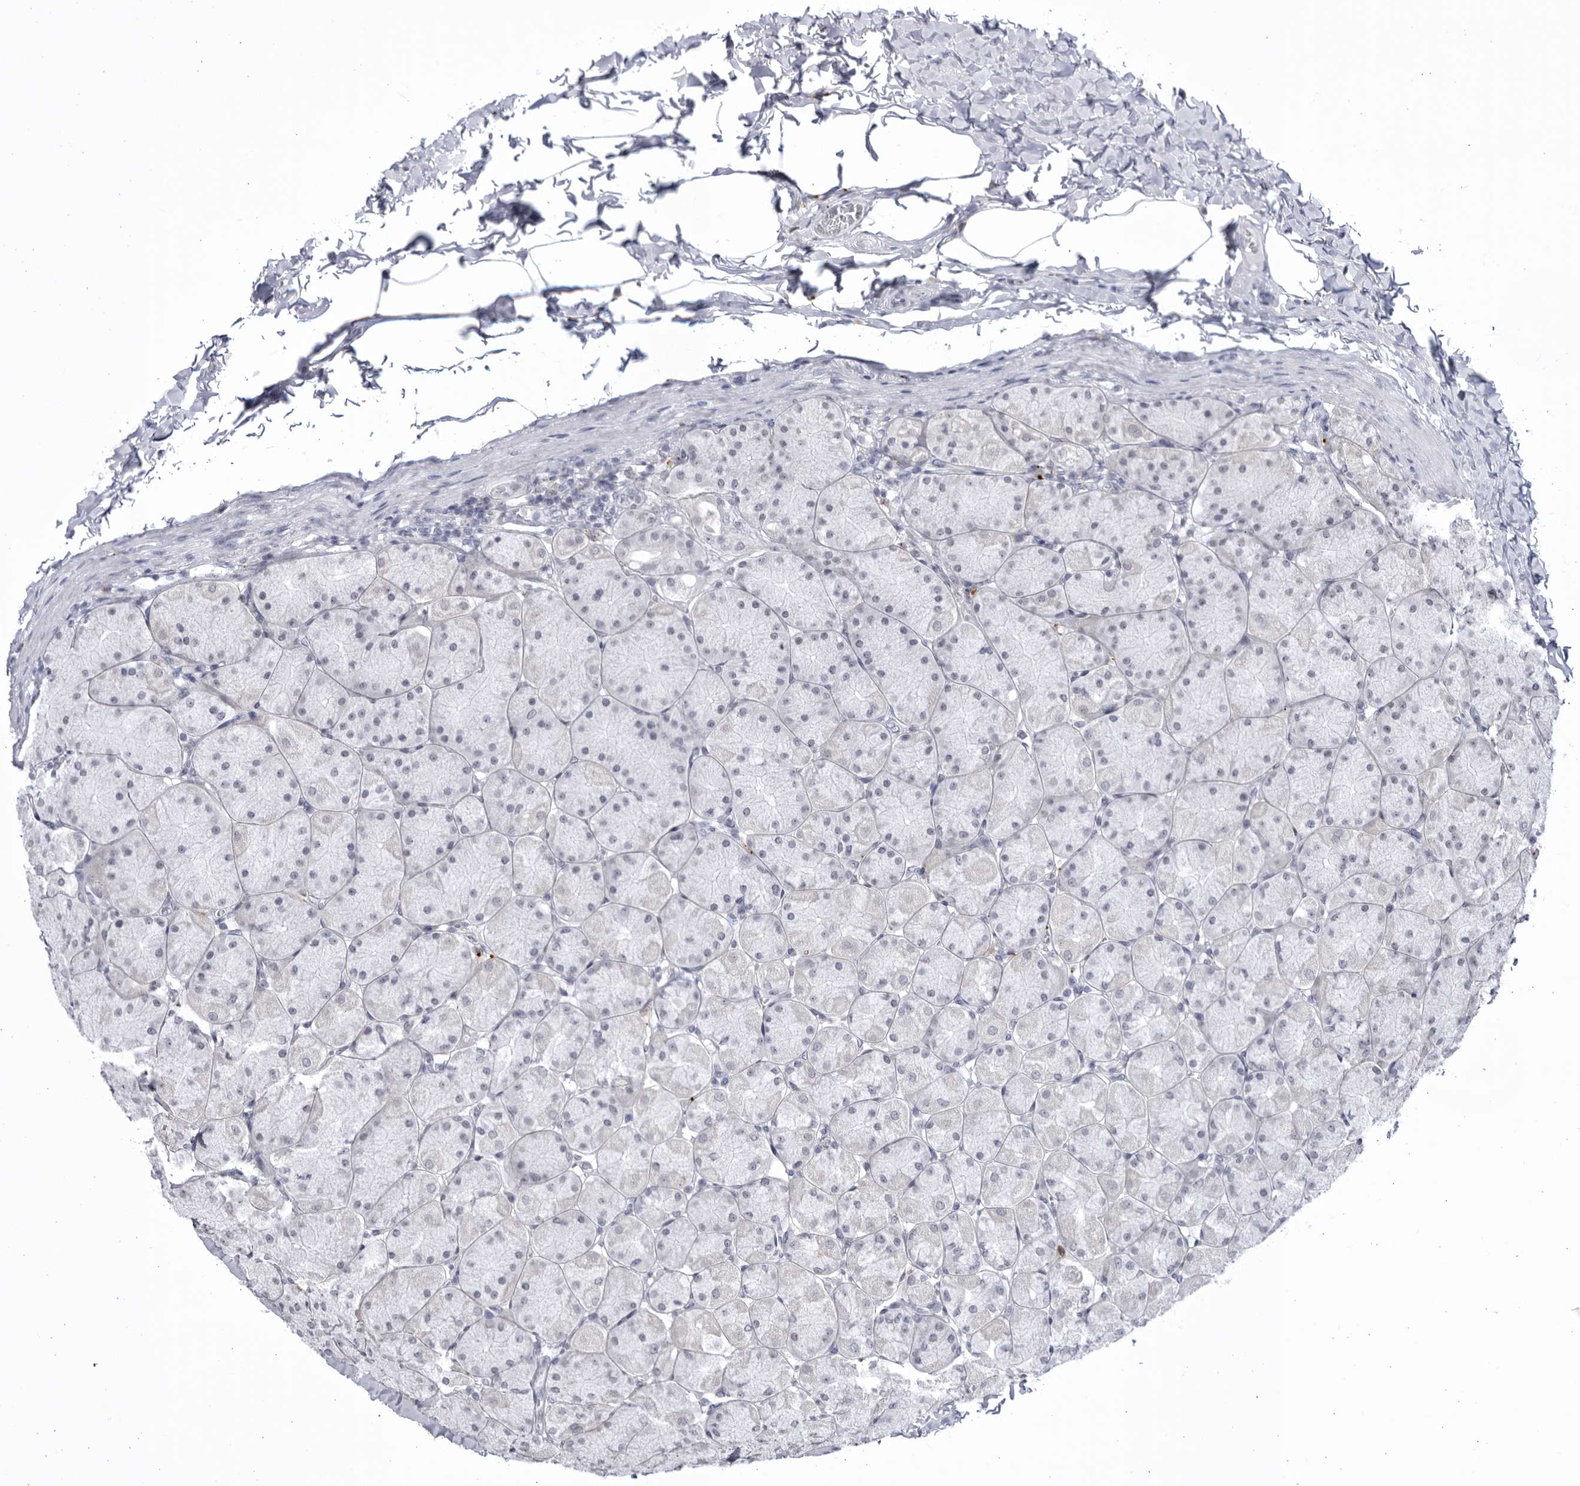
{"staining": {"intensity": "moderate", "quantity": "<25%", "location": "cytoplasmic/membranous"}, "tissue": "stomach", "cell_type": "Glandular cells", "image_type": "normal", "snomed": [{"axis": "morphology", "description": "Normal tissue, NOS"}, {"axis": "topography", "description": "Stomach, upper"}], "caption": "An IHC histopathology image of benign tissue is shown. Protein staining in brown labels moderate cytoplasmic/membranous positivity in stomach within glandular cells.", "gene": "CCDC181", "patient": {"sex": "female", "age": 56}}